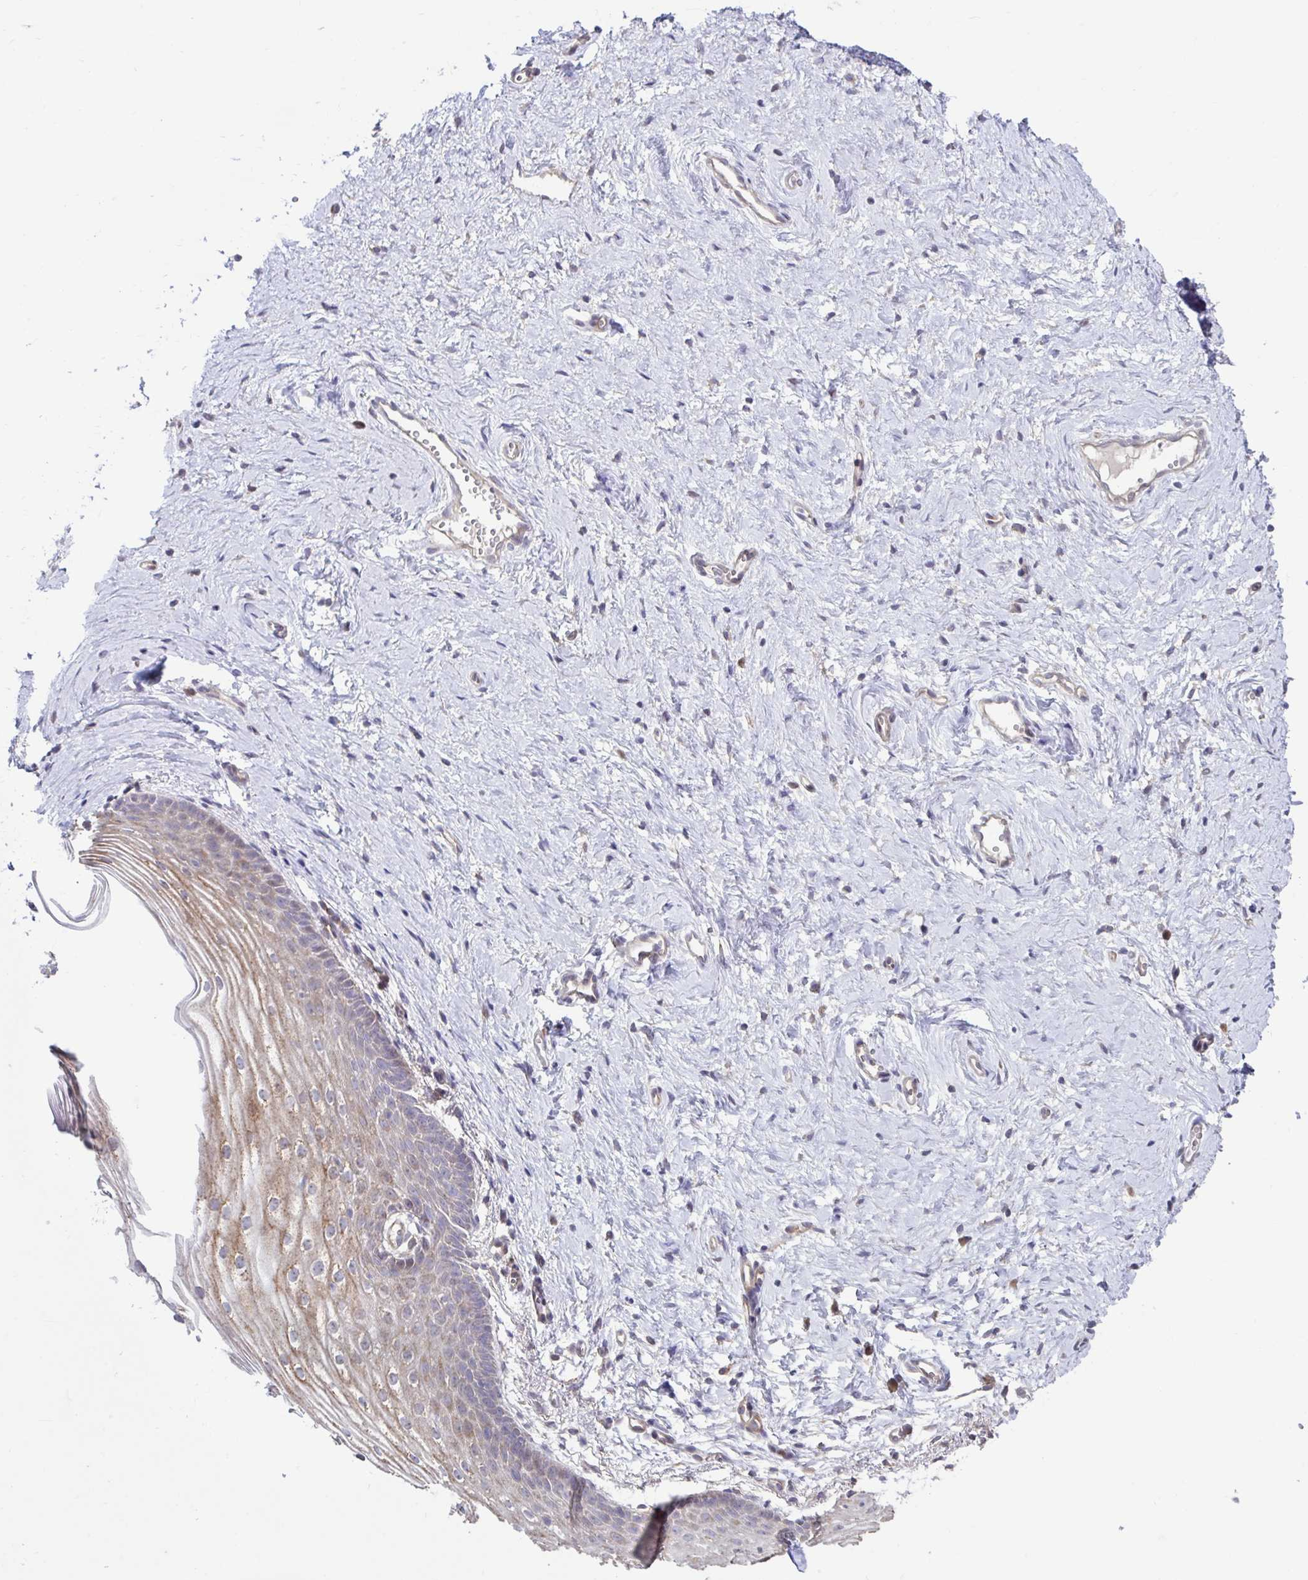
{"staining": {"intensity": "moderate", "quantity": "<25%", "location": "cytoplasmic/membranous"}, "tissue": "vagina", "cell_type": "Squamous epithelial cells", "image_type": "normal", "snomed": [{"axis": "morphology", "description": "Normal tissue, NOS"}, {"axis": "topography", "description": "Vagina"}], "caption": "A histopathology image showing moderate cytoplasmic/membranous positivity in approximately <25% of squamous epithelial cells in normal vagina, as visualized by brown immunohistochemical staining.", "gene": "NT5C1B", "patient": {"sex": "female", "age": 56}}